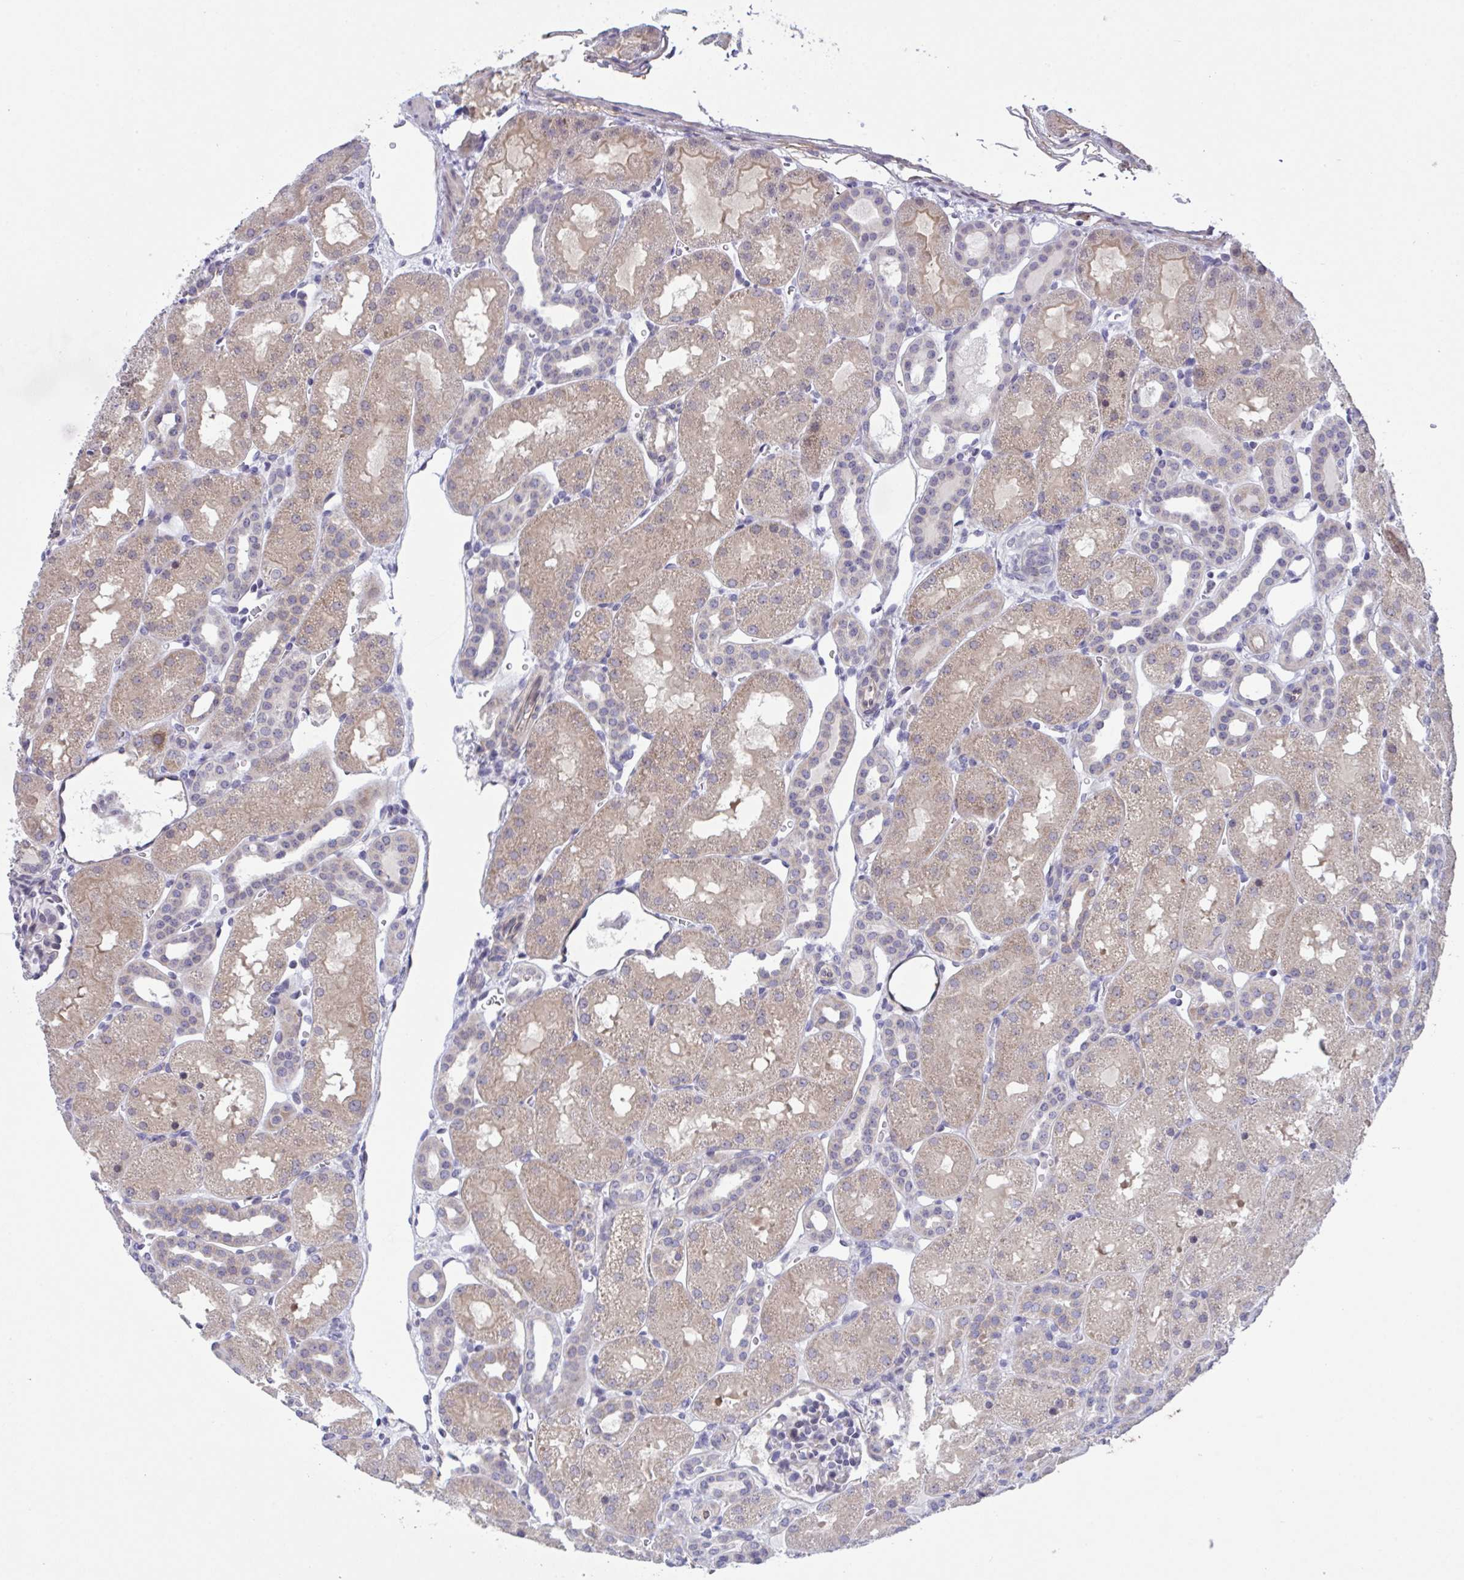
{"staining": {"intensity": "negative", "quantity": "none", "location": "none"}, "tissue": "kidney", "cell_type": "Cells in glomeruli", "image_type": "normal", "snomed": [{"axis": "morphology", "description": "Normal tissue, NOS"}, {"axis": "topography", "description": "Kidney"}], "caption": "DAB (3,3'-diaminobenzidine) immunohistochemical staining of normal human kidney shows no significant expression in cells in glomeruli. Nuclei are stained in blue.", "gene": "RHOXF1", "patient": {"sex": "male", "age": 2}}